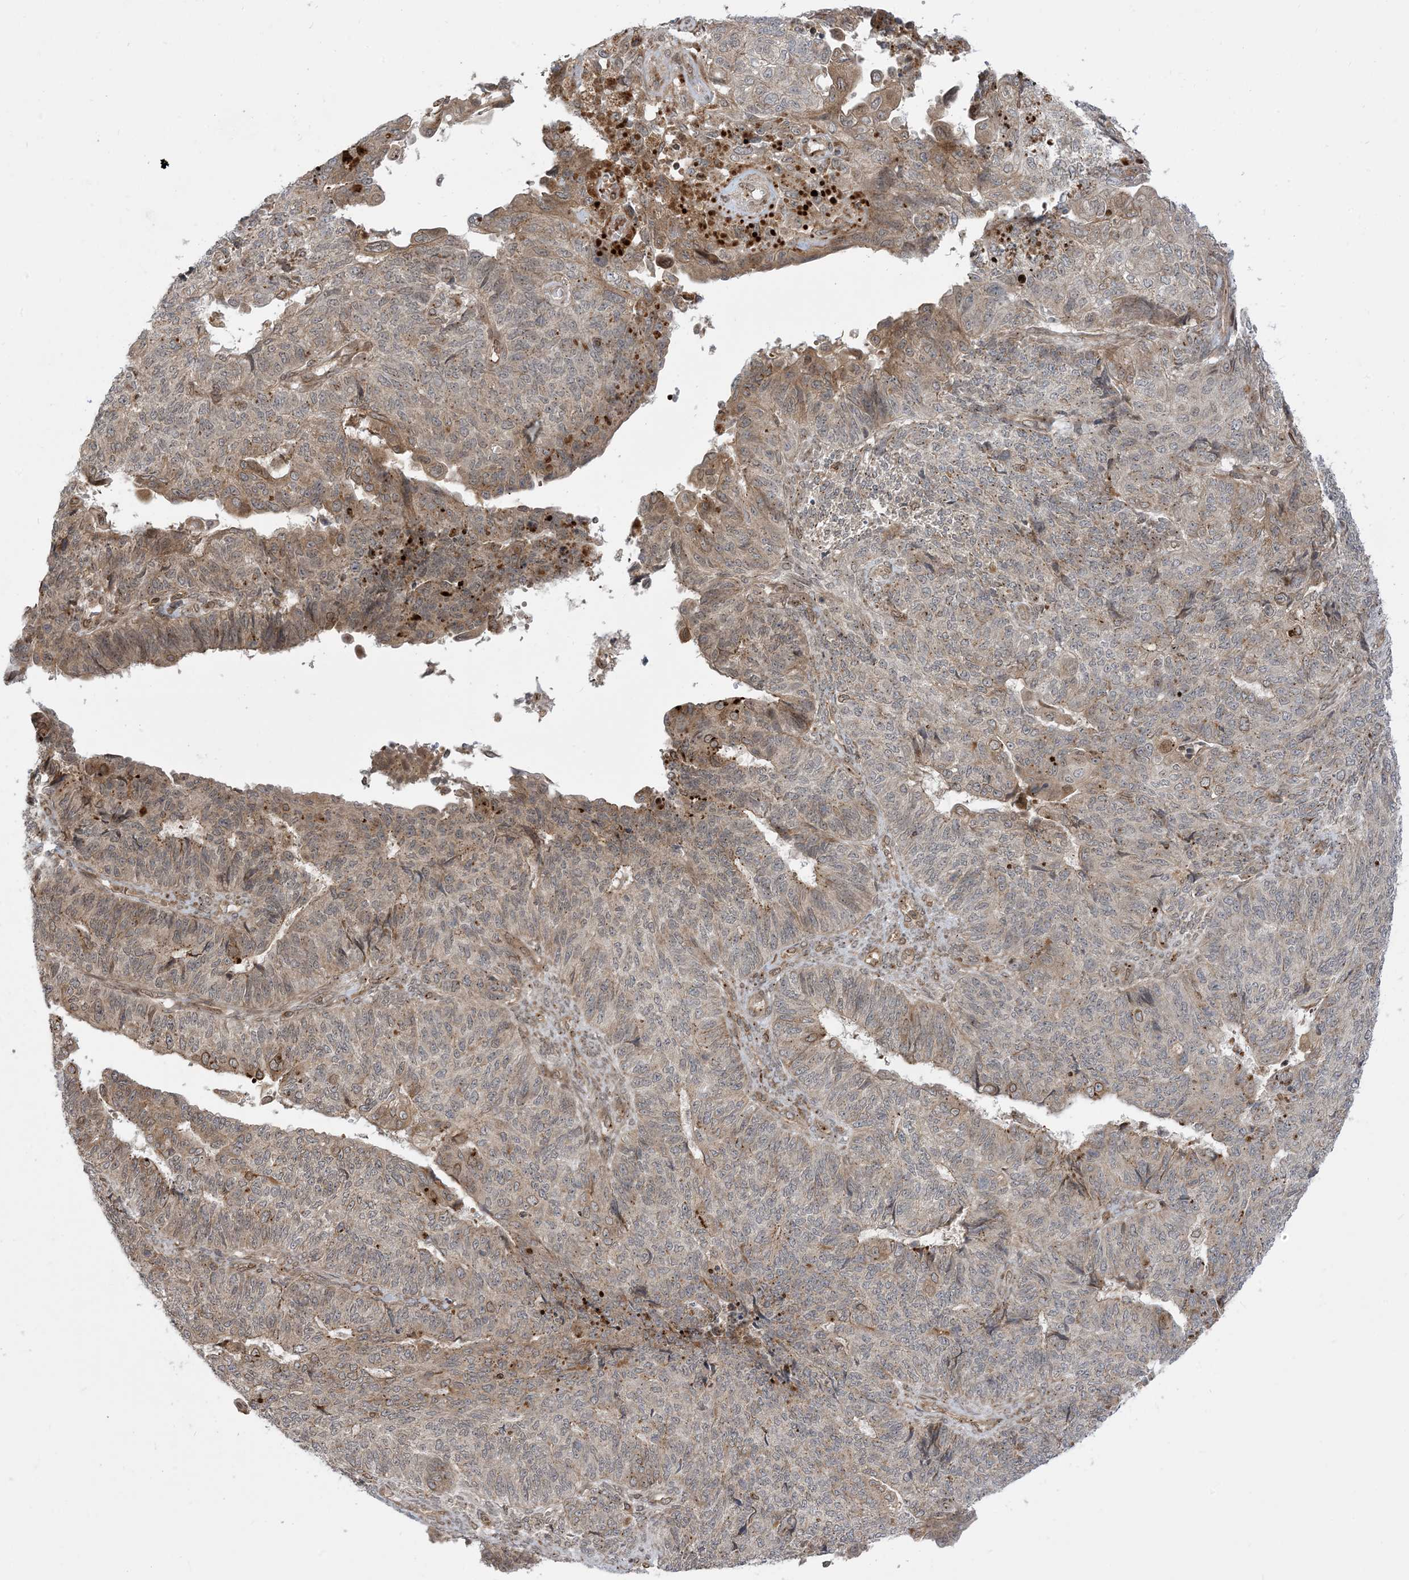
{"staining": {"intensity": "moderate", "quantity": "25%-75%", "location": "cytoplasmic/membranous"}, "tissue": "endometrial cancer", "cell_type": "Tumor cells", "image_type": "cancer", "snomed": [{"axis": "morphology", "description": "Adenocarcinoma, NOS"}, {"axis": "topography", "description": "Endometrium"}], "caption": "Adenocarcinoma (endometrial) tissue reveals moderate cytoplasmic/membranous staining in approximately 25%-75% of tumor cells, visualized by immunohistochemistry.", "gene": "CASP4", "patient": {"sex": "female", "age": 32}}